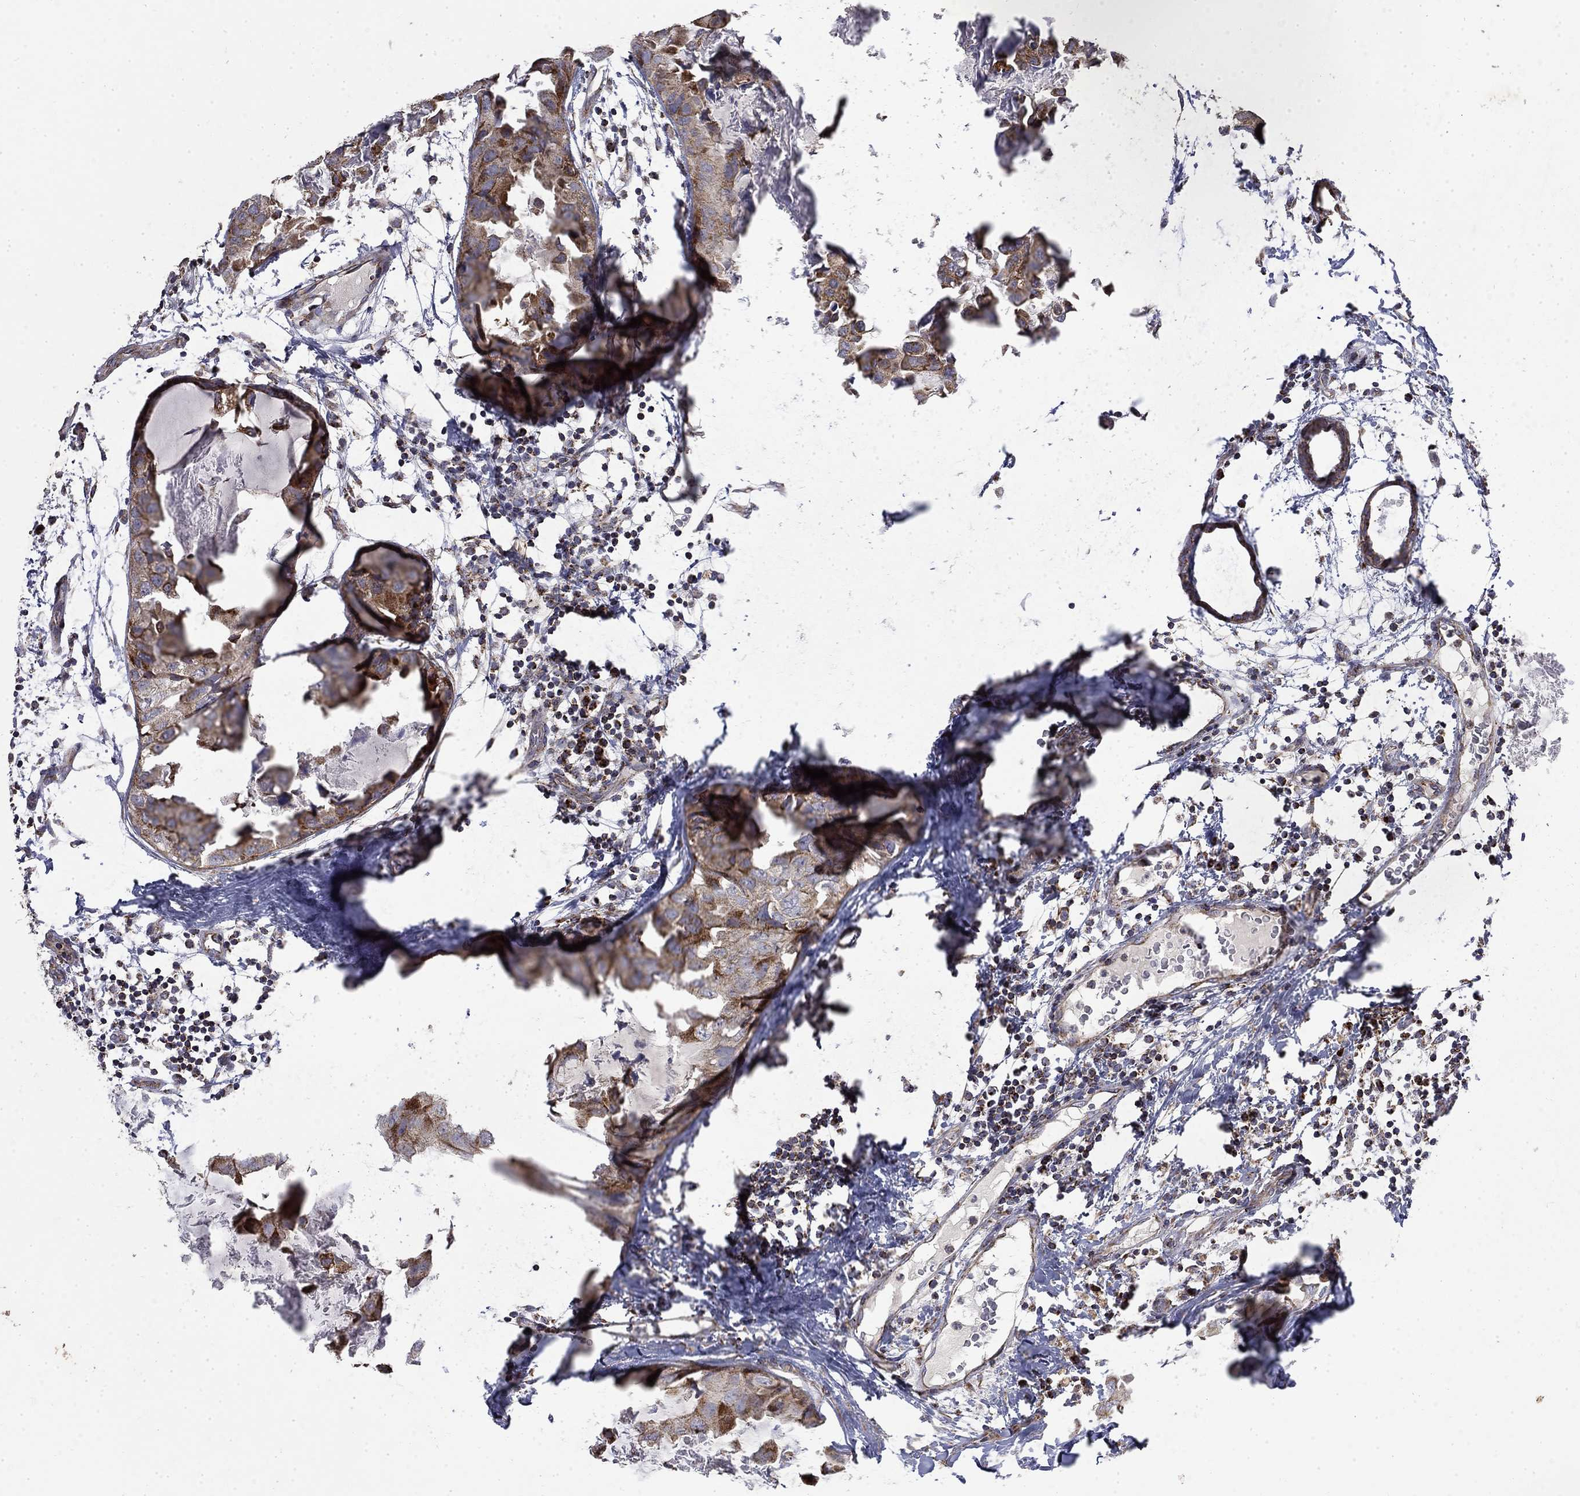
{"staining": {"intensity": "strong", "quantity": "25%-75%", "location": "cytoplasmic/membranous"}, "tissue": "breast cancer", "cell_type": "Tumor cells", "image_type": "cancer", "snomed": [{"axis": "morphology", "description": "Normal tissue, NOS"}, {"axis": "morphology", "description": "Duct carcinoma"}, {"axis": "topography", "description": "Breast"}], "caption": "Brown immunohistochemical staining in breast infiltrating ductal carcinoma reveals strong cytoplasmic/membranous staining in approximately 25%-75% of tumor cells. Using DAB (brown) and hematoxylin (blue) stains, captured at high magnification using brightfield microscopy.", "gene": "PCBP3", "patient": {"sex": "female", "age": 40}}